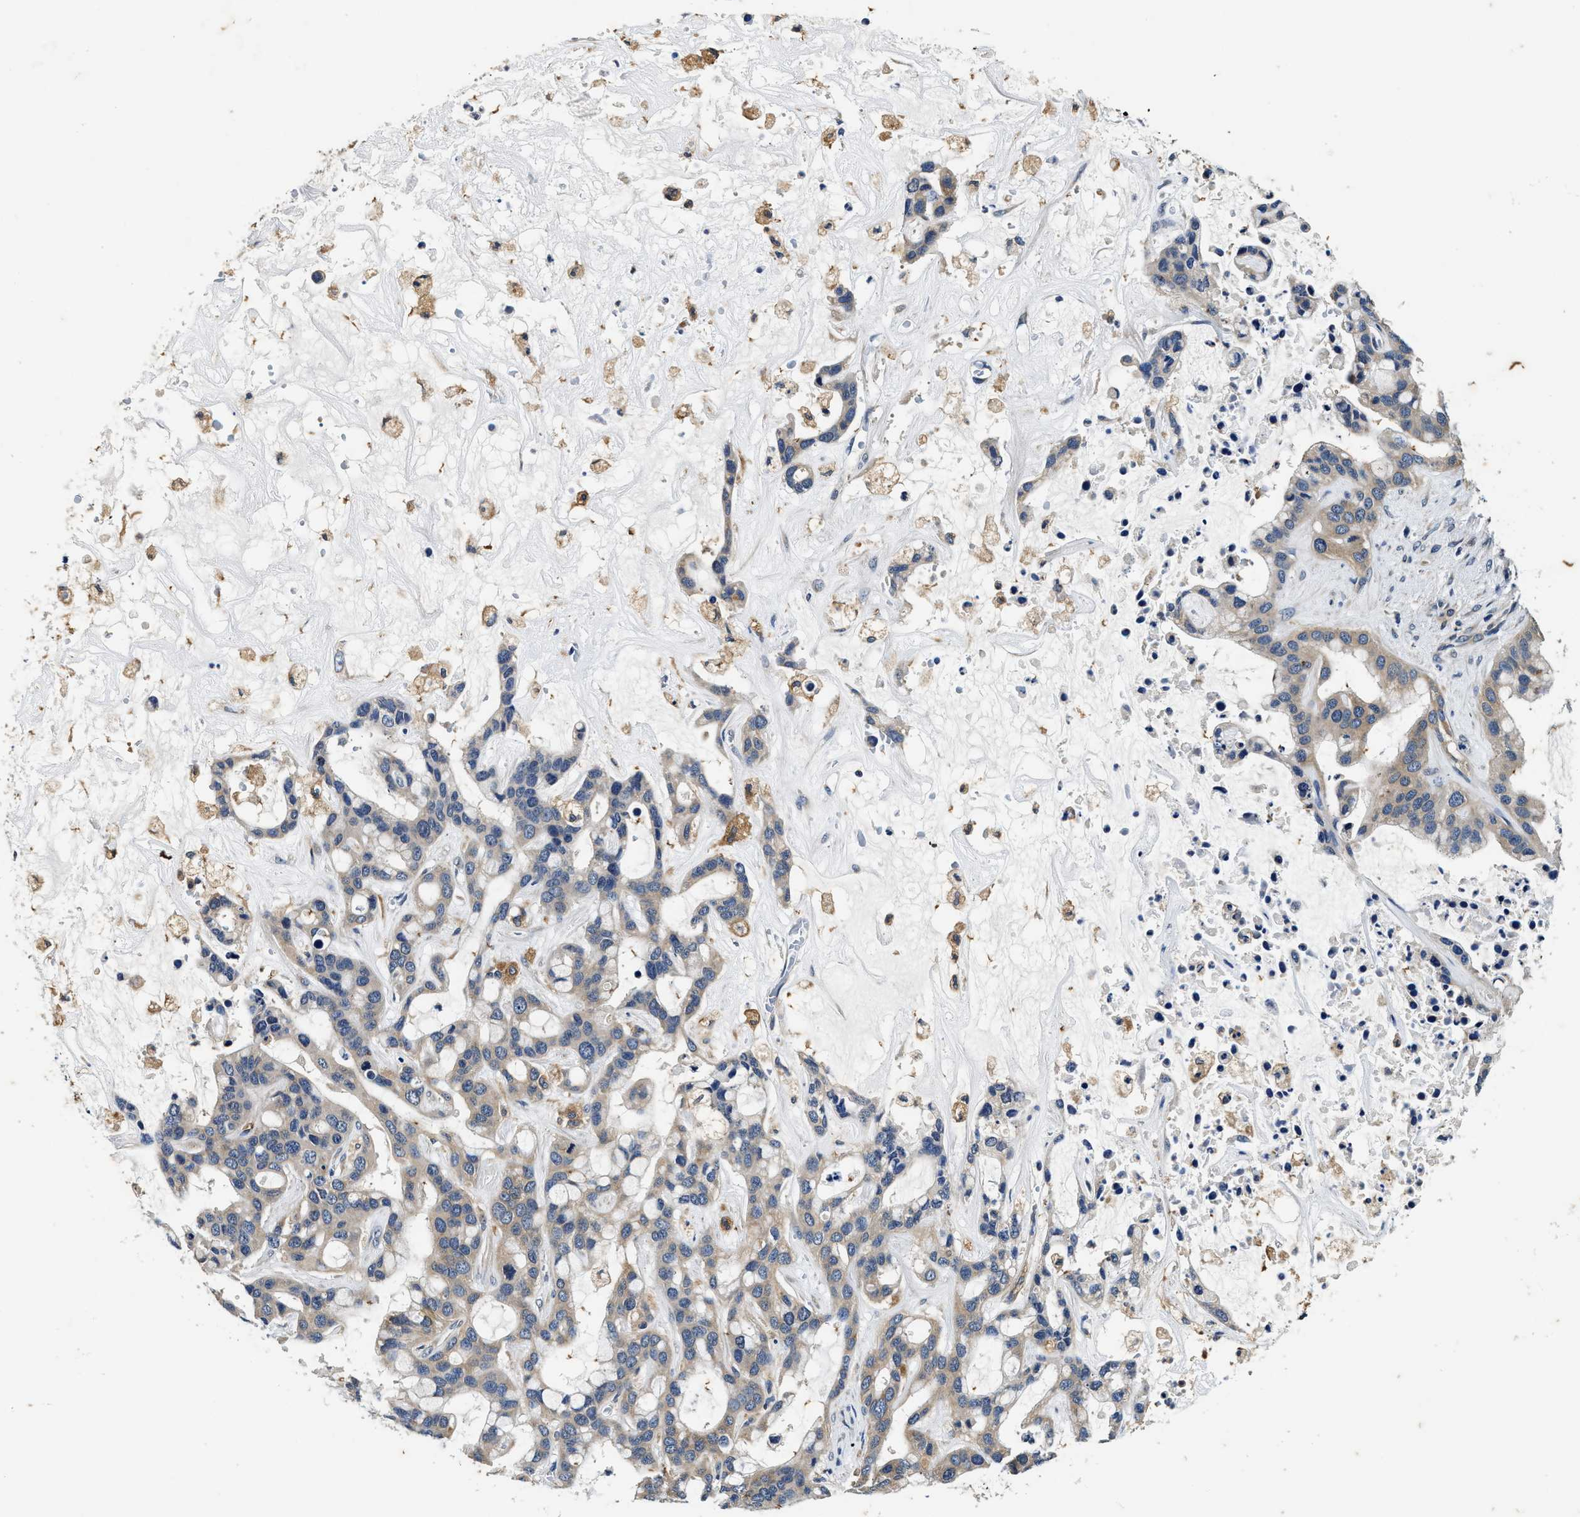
{"staining": {"intensity": "moderate", "quantity": "<25%", "location": "cytoplasmic/membranous"}, "tissue": "liver cancer", "cell_type": "Tumor cells", "image_type": "cancer", "snomed": [{"axis": "morphology", "description": "Cholangiocarcinoma"}, {"axis": "topography", "description": "Liver"}], "caption": "Immunohistochemical staining of human liver cancer (cholangiocarcinoma) demonstrates moderate cytoplasmic/membranous protein expression in about <25% of tumor cells. Nuclei are stained in blue.", "gene": "PI4KB", "patient": {"sex": "female", "age": 65}}